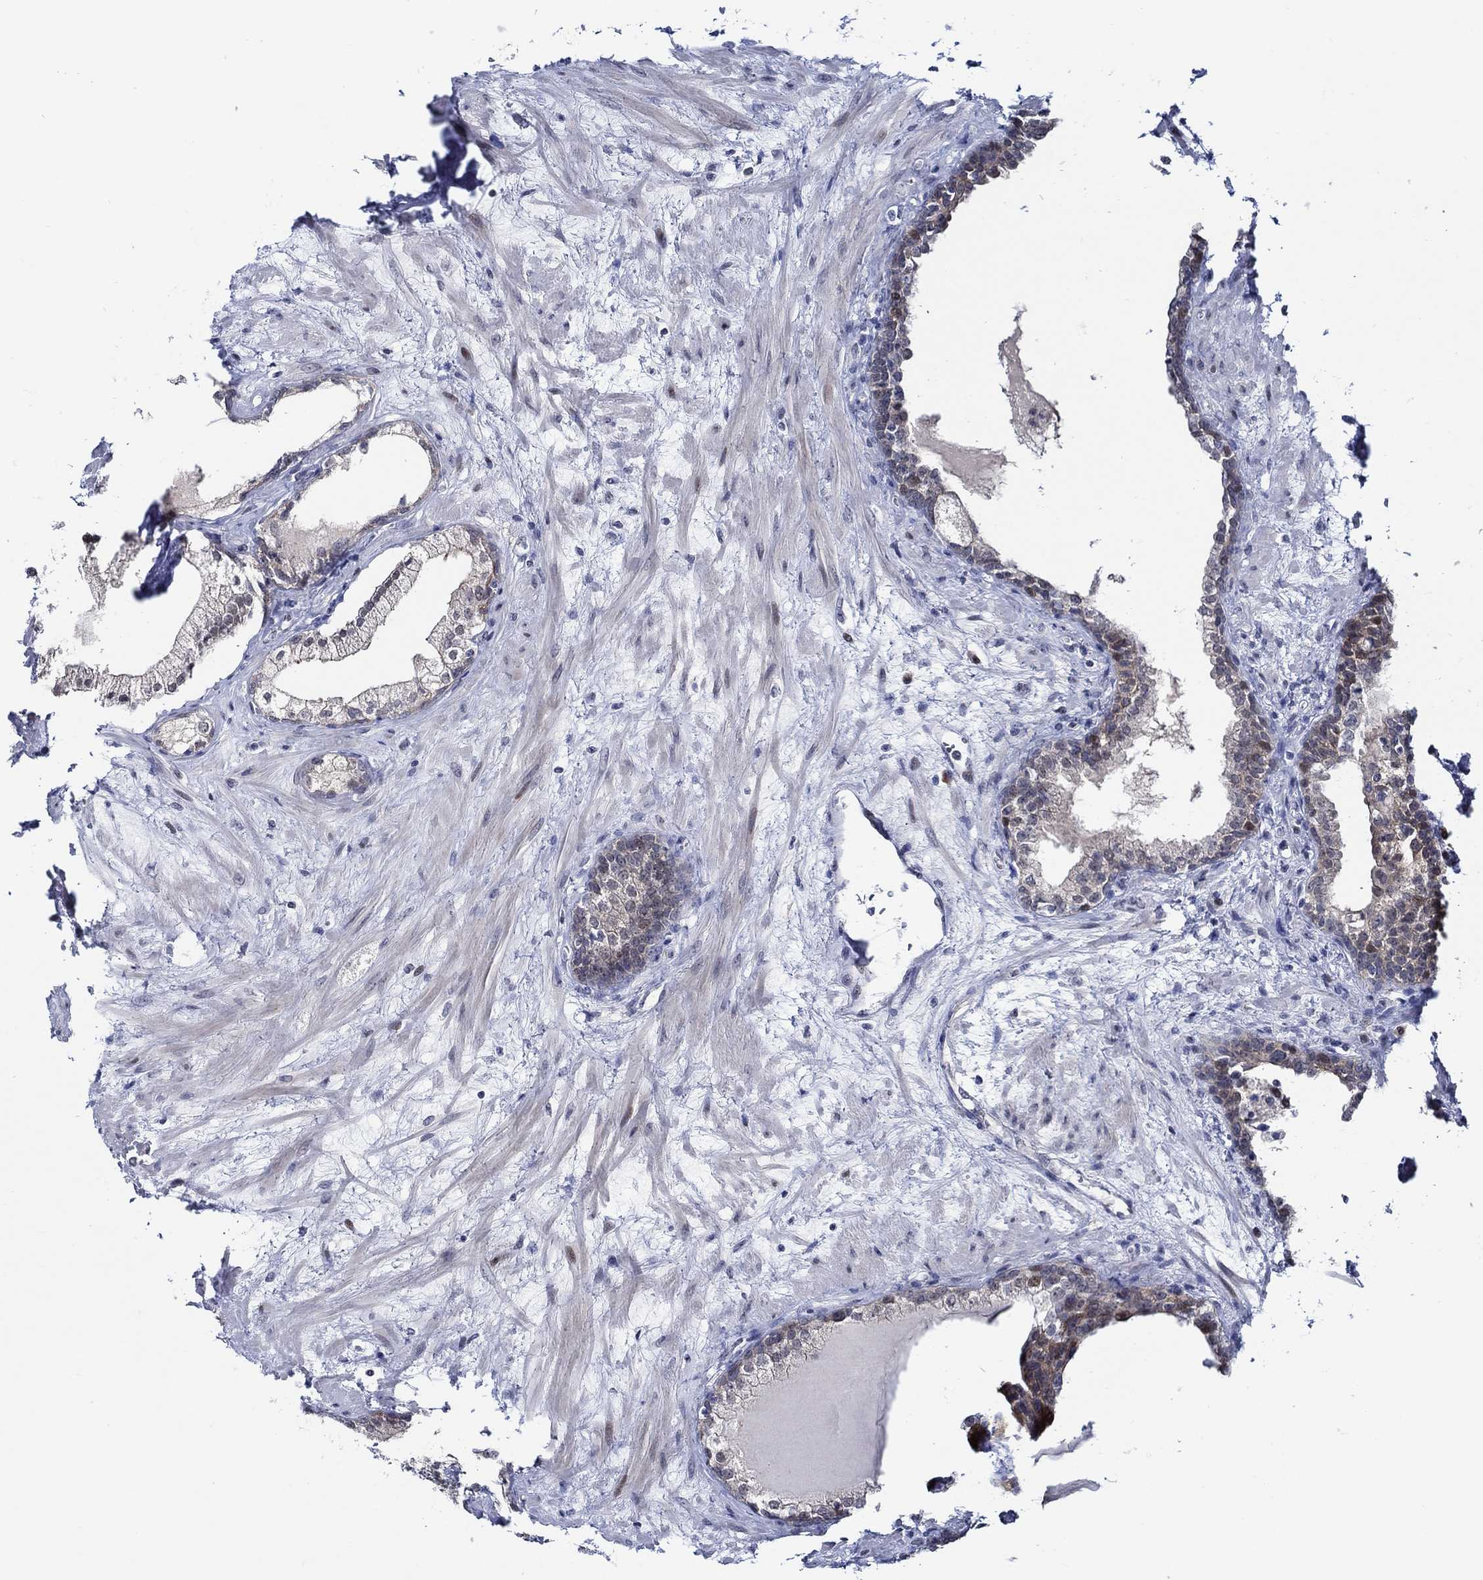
{"staining": {"intensity": "negative", "quantity": "none", "location": "none"}, "tissue": "prostate", "cell_type": "Glandular cells", "image_type": "normal", "snomed": [{"axis": "morphology", "description": "Normal tissue, NOS"}, {"axis": "topography", "description": "Prostate"}], "caption": "This is a photomicrograph of IHC staining of normal prostate, which shows no positivity in glandular cells.", "gene": "C8orf48", "patient": {"sex": "male", "age": 63}}